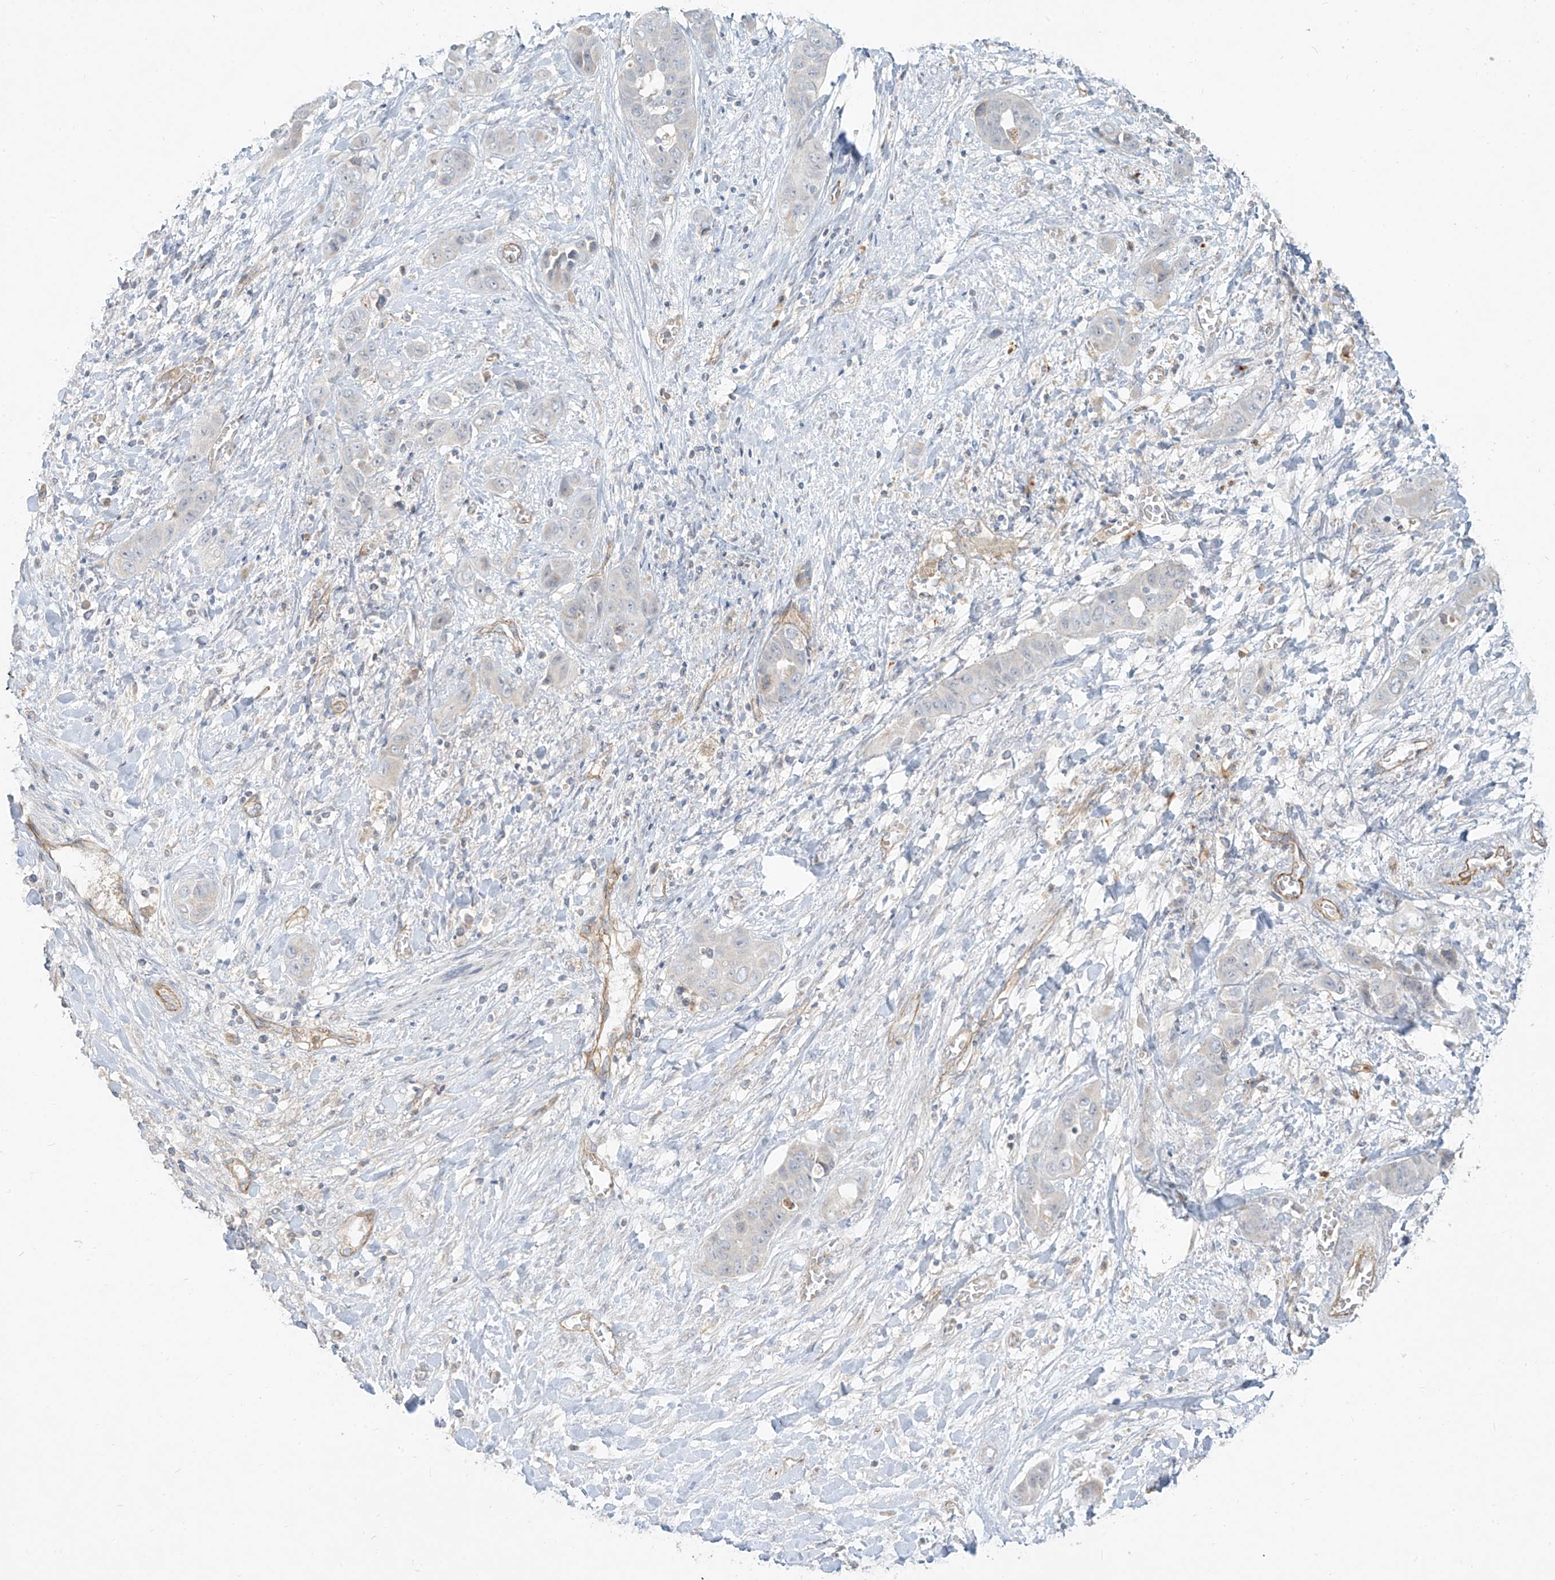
{"staining": {"intensity": "negative", "quantity": "none", "location": "none"}, "tissue": "liver cancer", "cell_type": "Tumor cells", "image_type": "cancer", "snomed": [{"axis": "morphology", "description": "Cholangiocarcinoma"}, {"axis": "topography", "description": "Liver"}], "caption": "This is a micrograph of immunohistochemistry staining of liver cancer, which shows no positivity in tumor cells.", "gene": "C2orf42", "patient": {"sex": "female", "age": 52}}